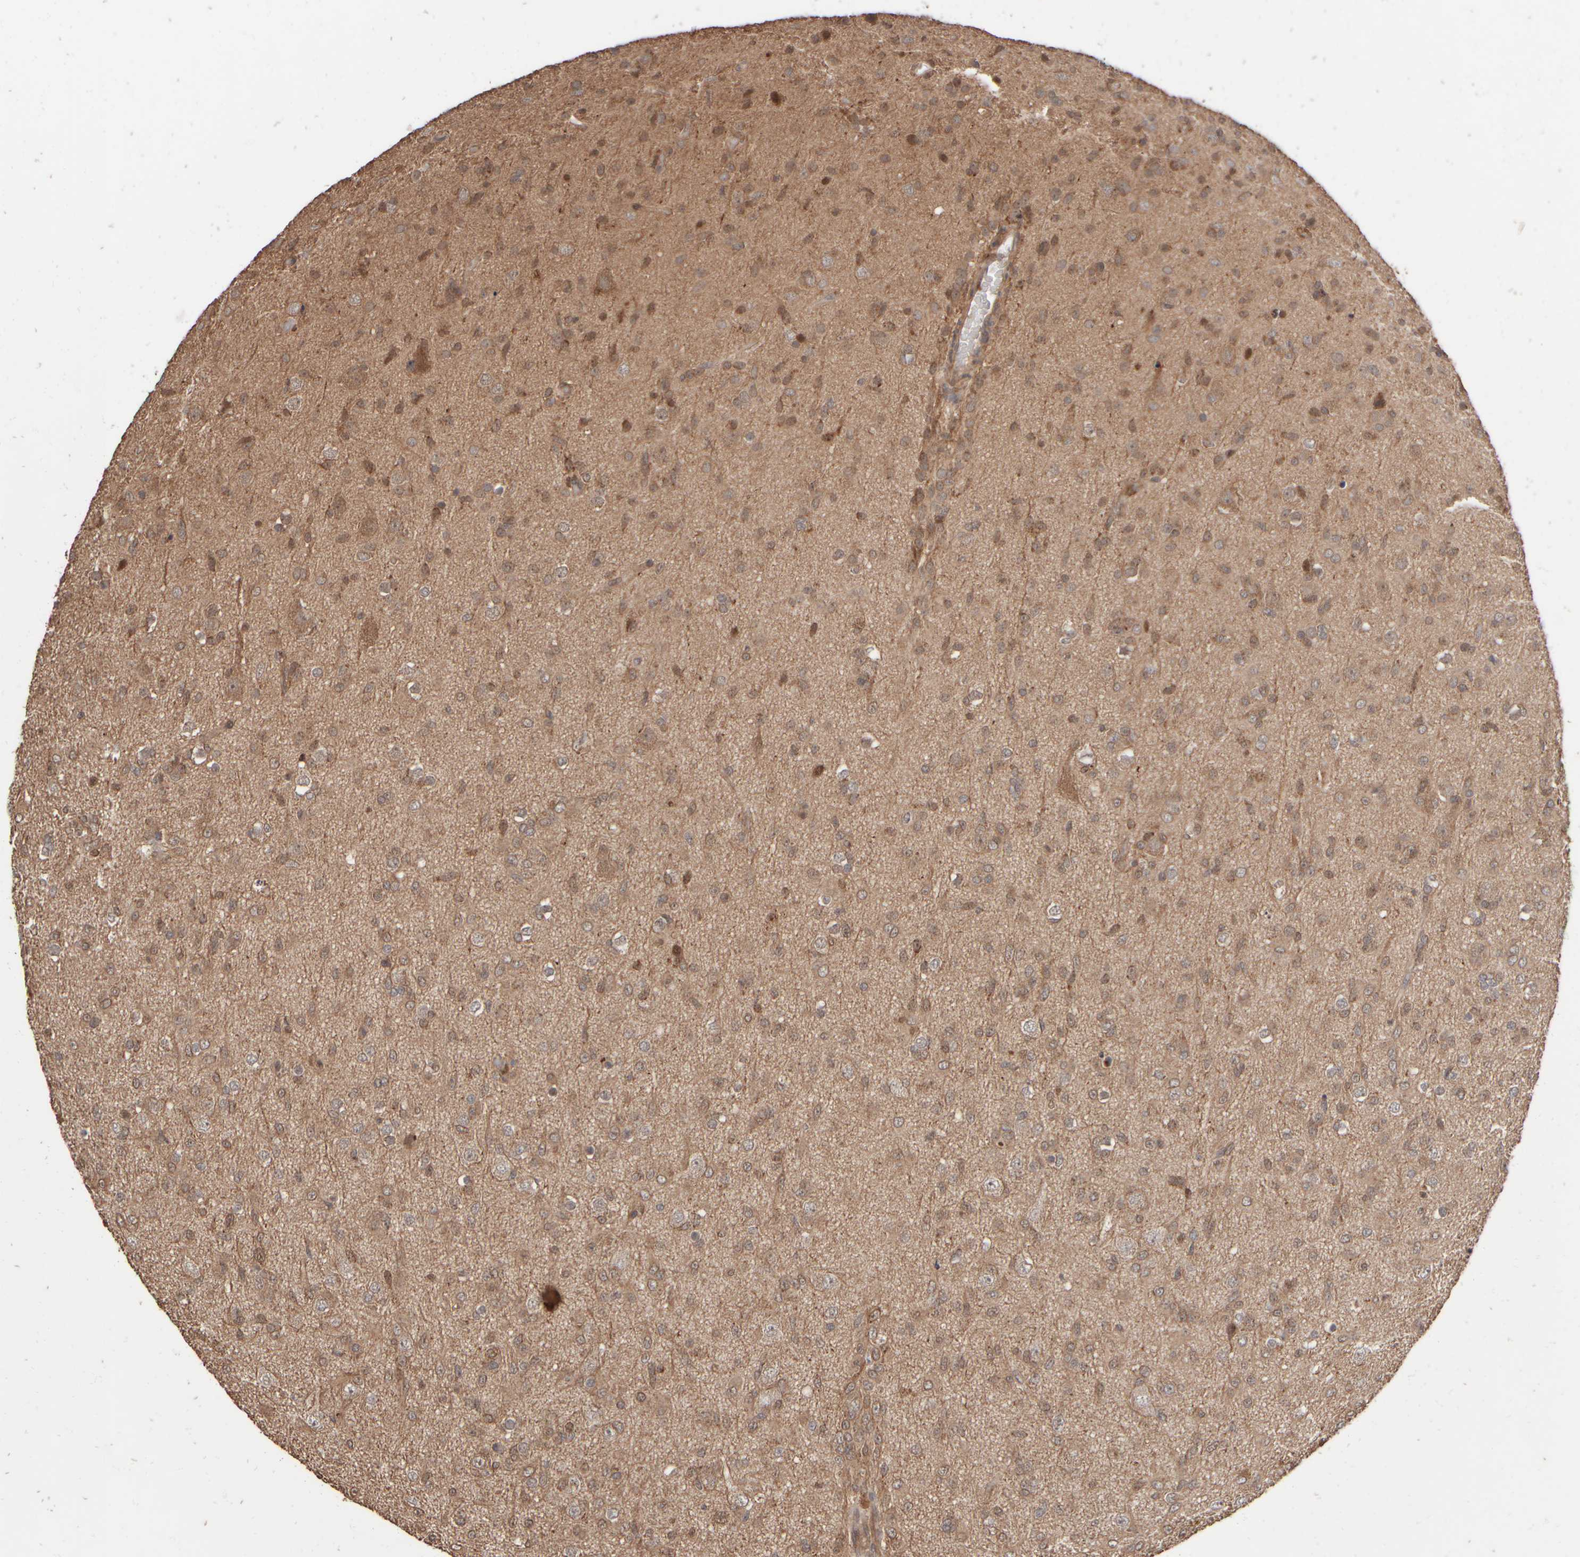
{"staining": {"intensity": "weak", "quantity": "25%-75%", "location": "cytoplasmic/membranous,nuclear"}, "tissue": "glioma", "cell_type": "Tumor cells", "image_type": "cancer", "snomed": [{"axis": "morphology", "description": "Glioma, malignant, Low grade"}, {"axis": "topography", "description": "Brain"}], "caption": "Protein staining shows weak cytoplasmic/membranous and nuclear expression in approximately 25%-75% of tumor cells in glioma.", "gene": "ABHD11", "patient": {"sex": "male", "age": 65}}